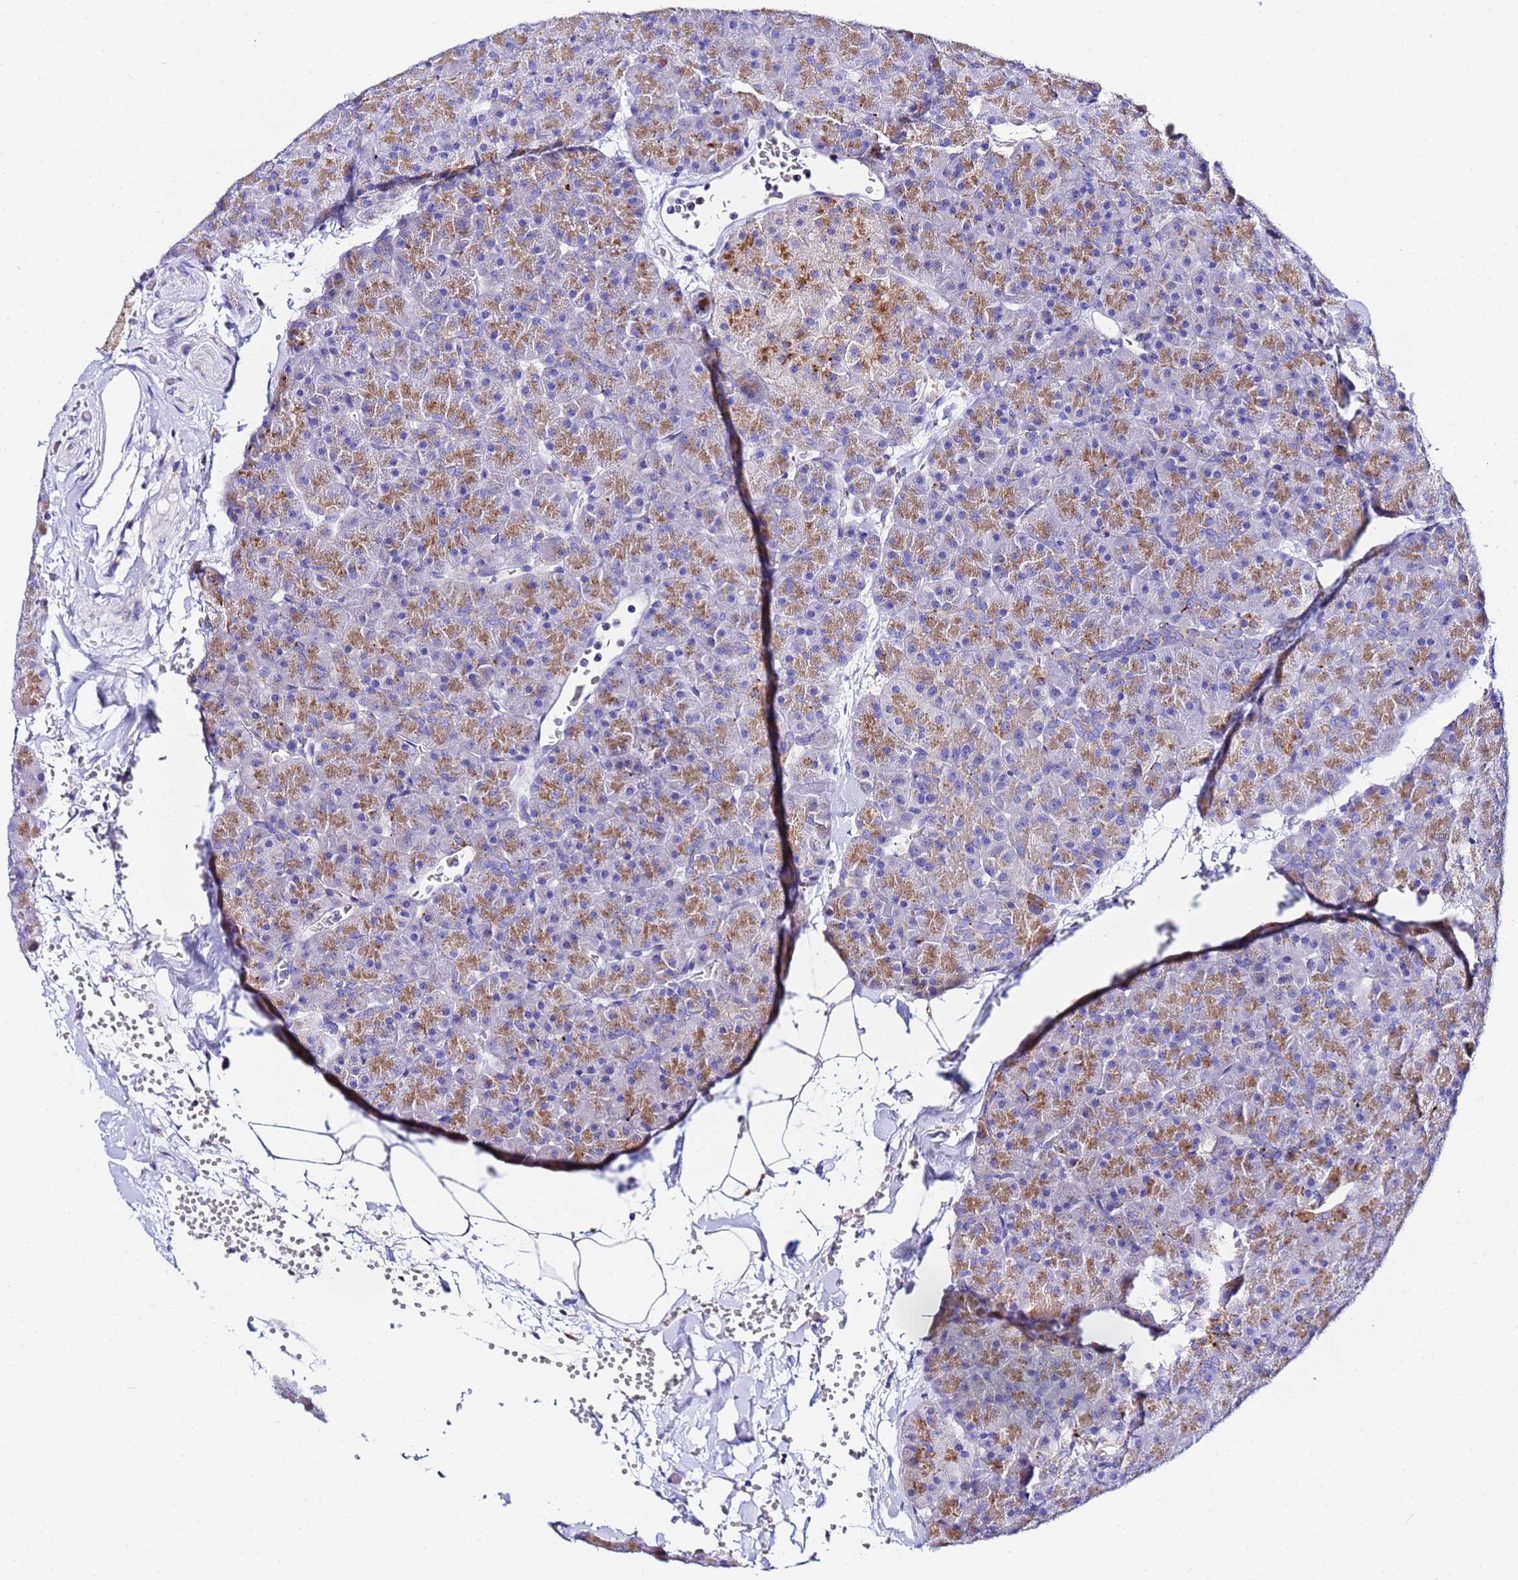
{"staining": {"intensity": "moderate", "quantity": ">75%", "location": "cytoplasmic/membranous"}, "tissue": "pancreas", "cell_type": "Exocrine glandular cells", "image_type": "normal", "snomed": [{"axis": "morphology", "description": "Normal tissue, NOS"}, {"axis": "topography", "description": "Pancreas"}], "caption": "Pancreas was stained to show a protein in brown. There is medium levels of moderate cytoplasmic/membranous positivity in approximately >75% of exocrine glandular cells. (DAB (3,3'-diaminobenzidine) IHC, brown staining for protein, blue staining for nuclei).", "gene": "VTI1B", "patient": {"sex": "male", "age": 36}}